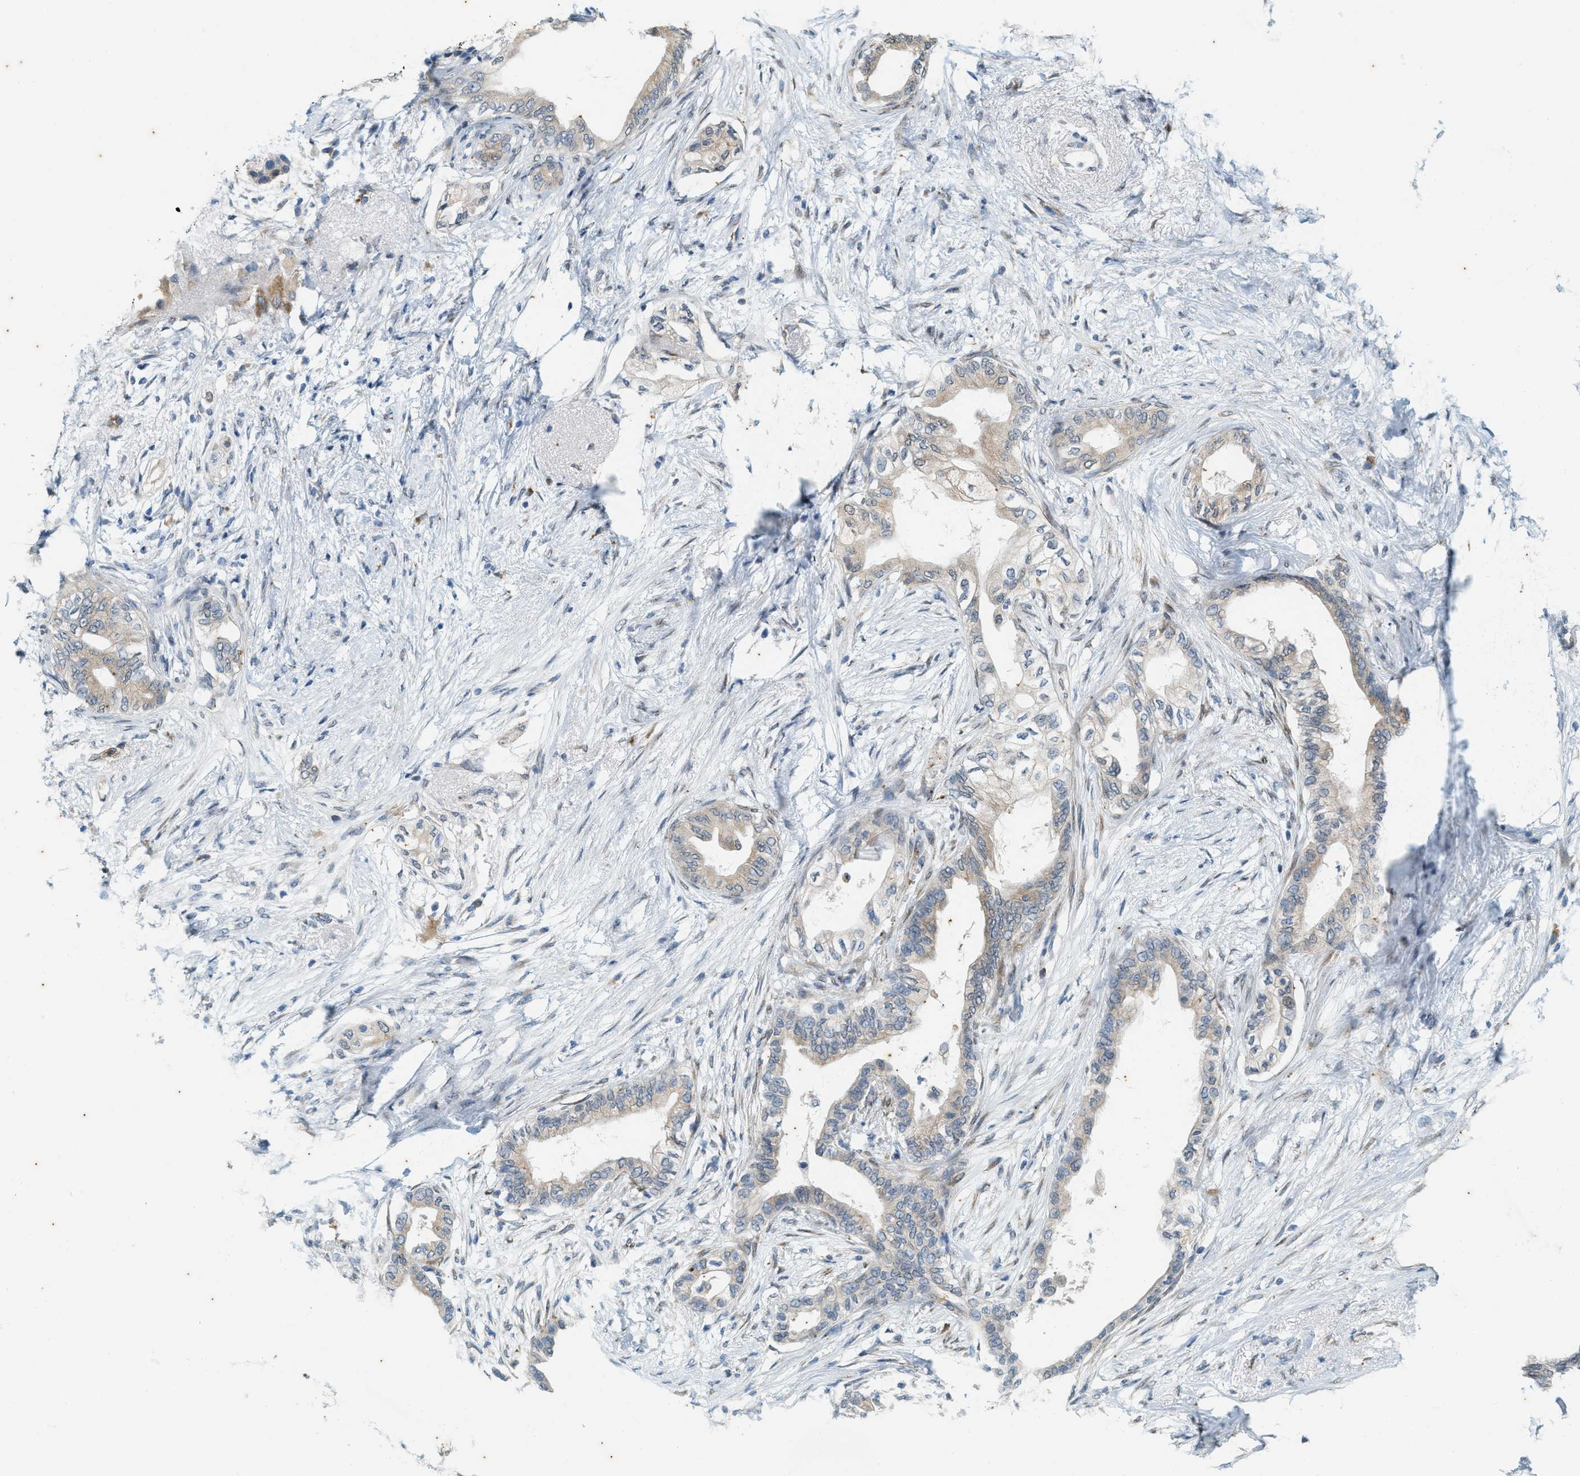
{"staining": {"intensity": "weak", "quantity": "<25%", "location": "cytoplasmic/membranous"}, "tissue": "pancreatic cancer", "cell_type": "Tumor cells", "image_type": "cancer", "snomed": [{"axis": "morphology", "description": "Normal tissue, NOS"}, {"axis": "morphology", "description": "Adenocarcinoma, NOS"}, {"axis": "topography", "description": "Pancreas"}, {"axis": "topography", "description": "Duodenum"}], "caption": "This is a micrograph of immunohistochemistry (IHC) staining of adenocarcinoma (pancreatic), which shows no expression in tumor cells. Brightfield microscopy of immunohistochemistry stained with DAB (brown) and hematoxylin (blue), captured at high magnification.", "gene": "CHPF2", "patient": {"sex": "female", "age": 60}}